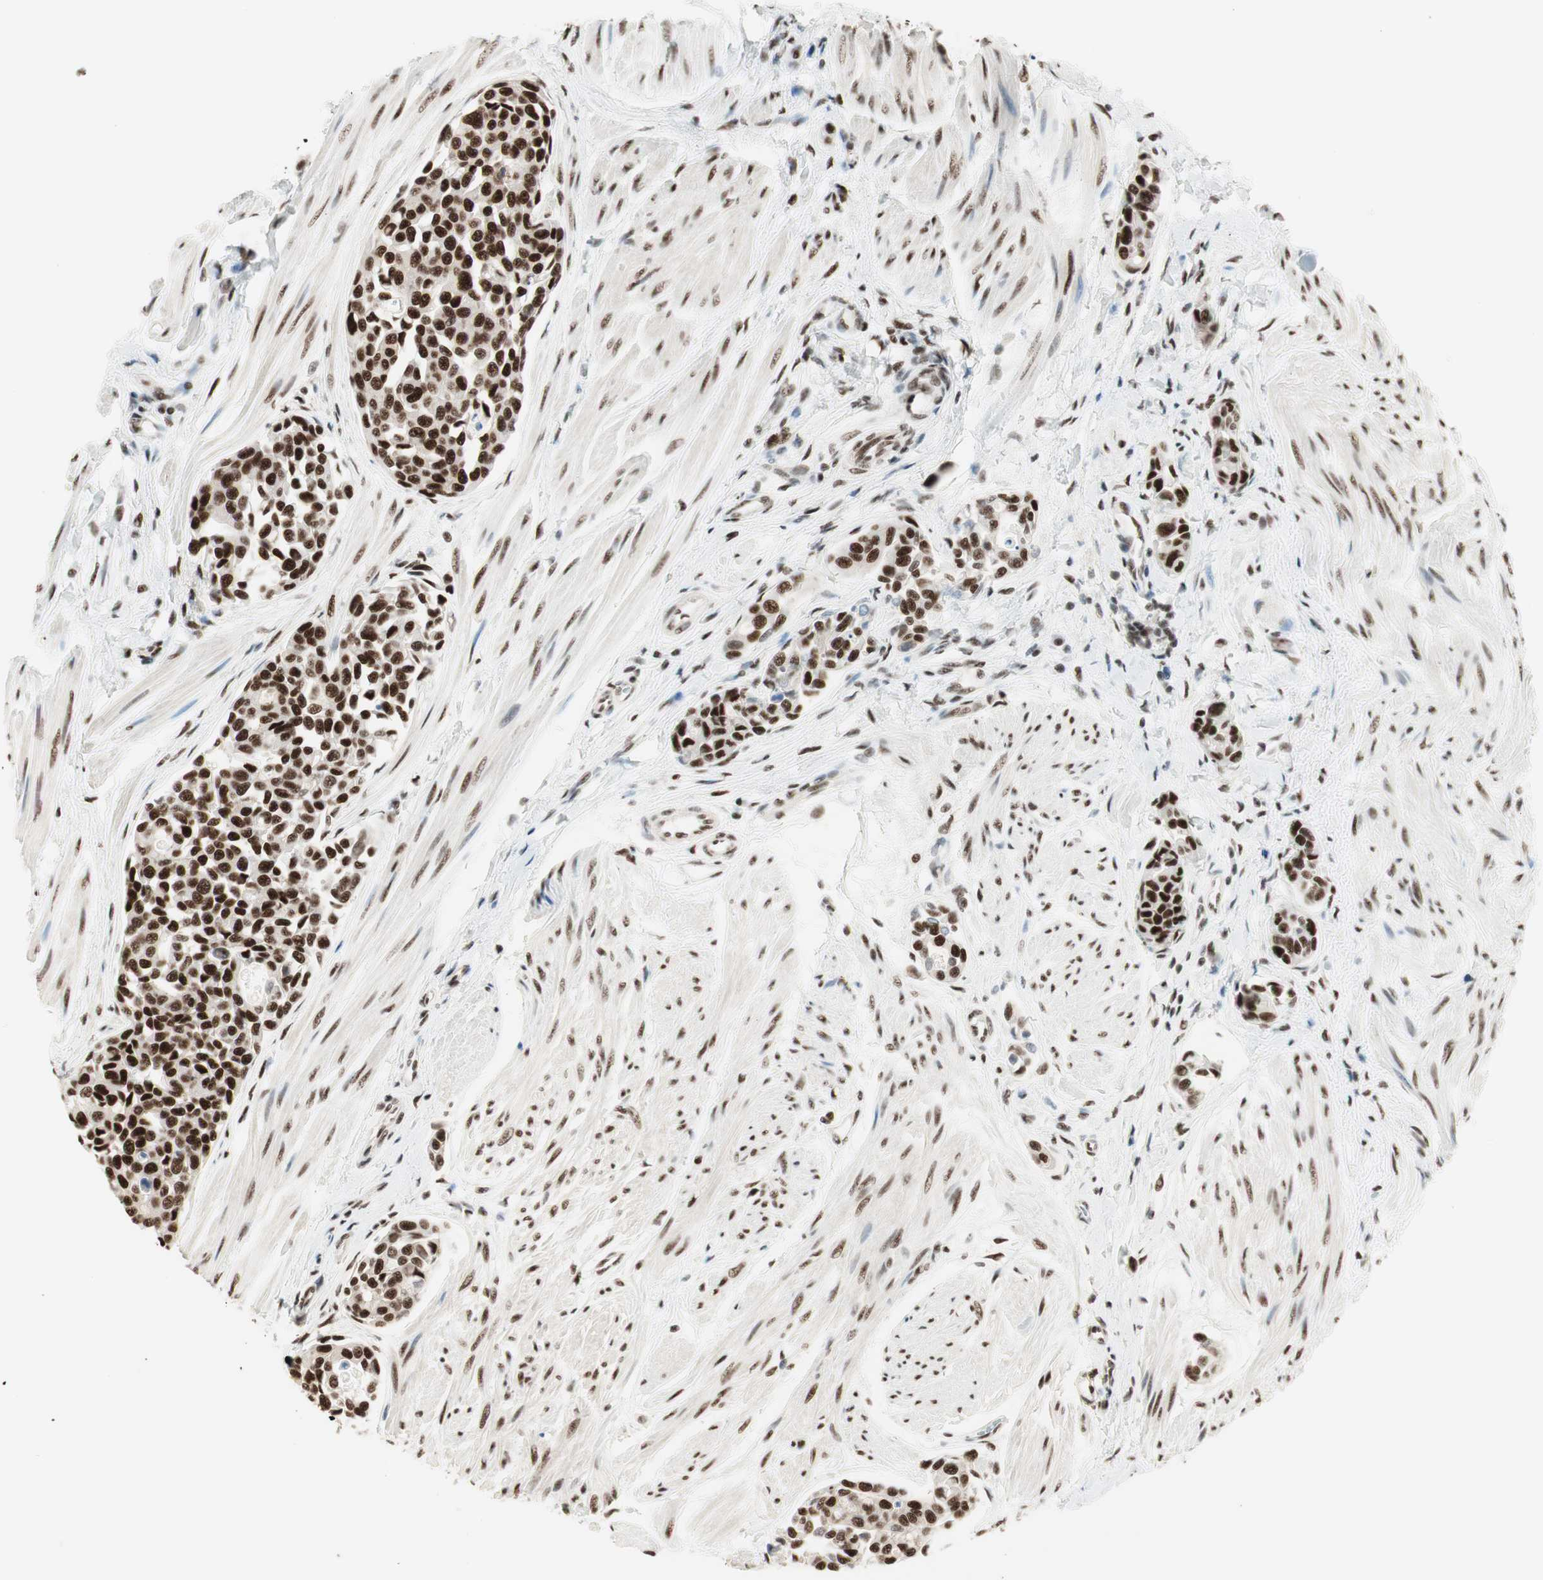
{"staining": {"intensity": "strong", "quantity": ">75%", "location": "nuclear"}, "tissue": "urothelial cancer", "cell_type": "Tumor cells", "image_type": "cancer", "snomed": [{"axis": "morphology", "description": "Urothelial carcinoma, High grade"}, {"axis": "topography", "description": "Urinary bladder"}], "caption": "Urothelial carcinoma (high-grade) was stained to show a protein in brown. There is high levels of strong nuclear expression in about >75% of tumor cells.", "gene": "HEXIM1", "patient": {"sex": "male", "age": 78}}